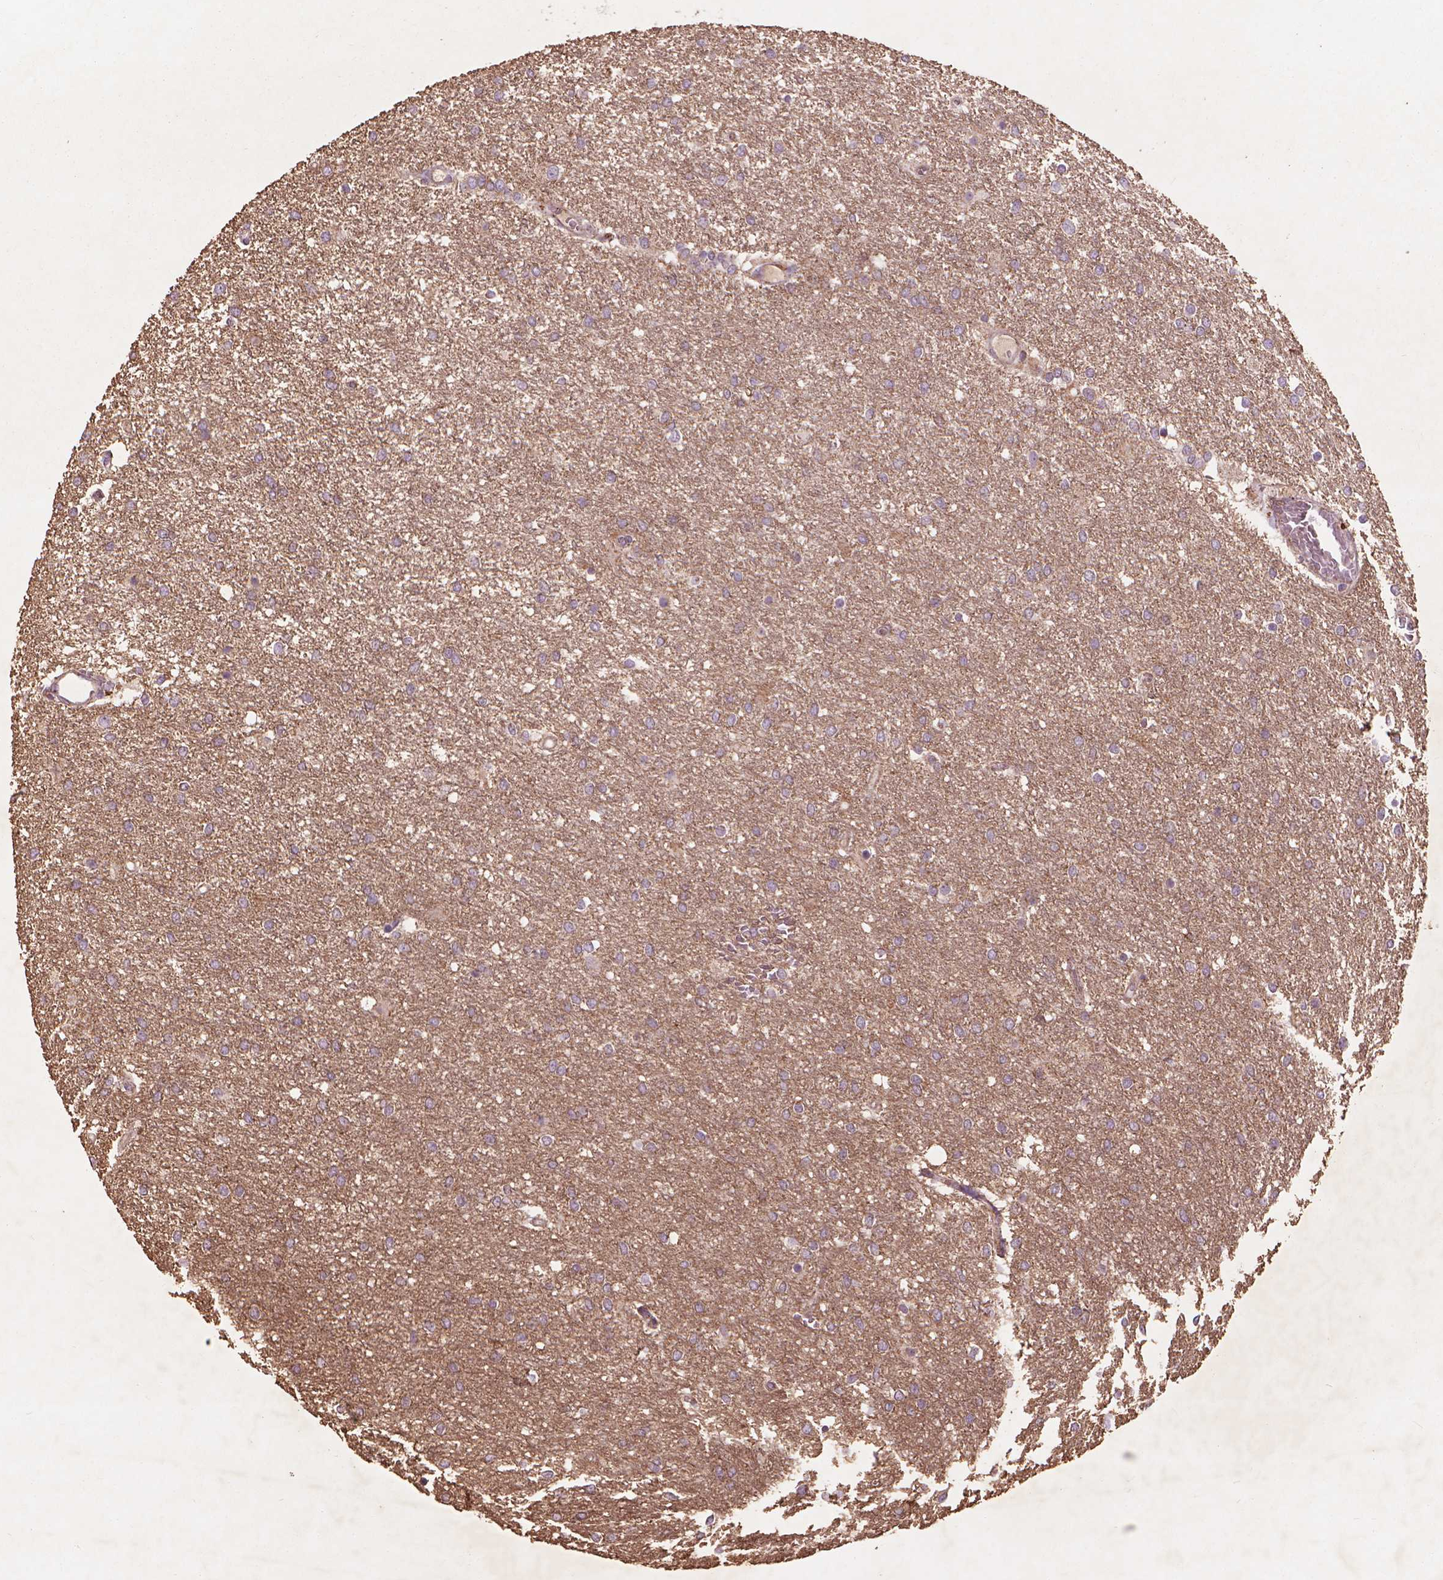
{"staining": {"intensity": "moderate", "quantity": ">75%", "location": "cytoplasmic/membranous"}, "tissue": "glioma", "cell_type": "Tumor cells", "image_type": "cancer", "snomed": [{"axis": "morphology", "description": "Glioma, malignant, High grade"}, {"axis": "topography", "description": "Brain"}], "caption": "Immunohistochemistry of human glioma displays medium levels of moderate cytoplasmic/membranous positivity in about >75% of tumor cells.", "gene": "NLRX1", "patient": {"sex": "female", "age": 61}}